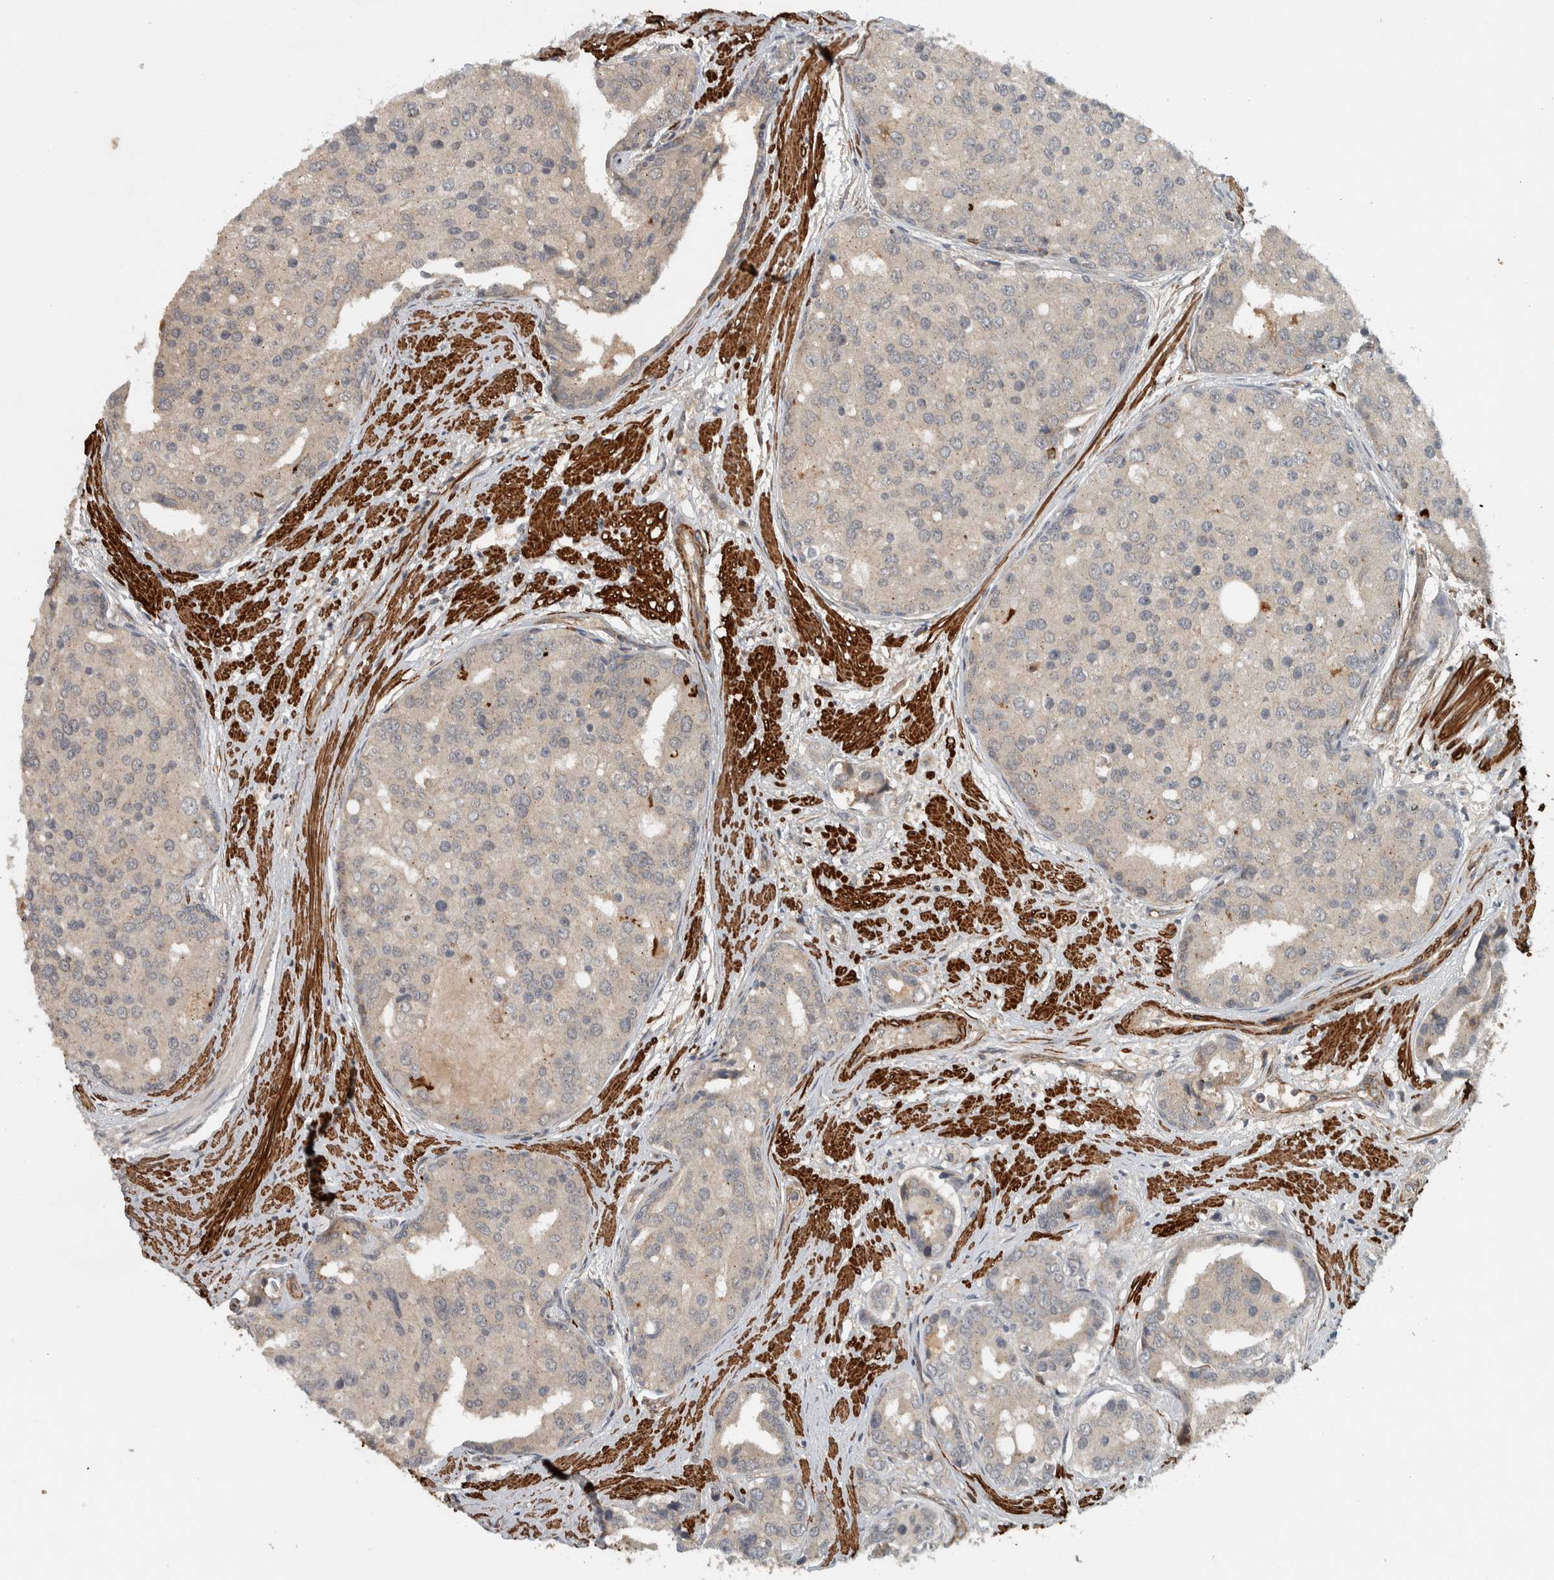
{"staining": {"intensity": "weak", "quantity": "<25%", "location": "cytoplasmic/membranous"}, "tissue": "prostate cancer", "cell_type": "Tumor cells", "image_type": "cancer", "snomed": [{"axis": "morphology", "description": "Adenocarcinoma, High grade"}, {"axis": "topography", "description": "Prostate"}], "caption": "A micrograph of prostate adenocarcinoma (high-grade) stained for a protein displays no brown staining in tumor cells.", "gene": "LBHD1", "patient": {"sex": "male", "age": 50}}